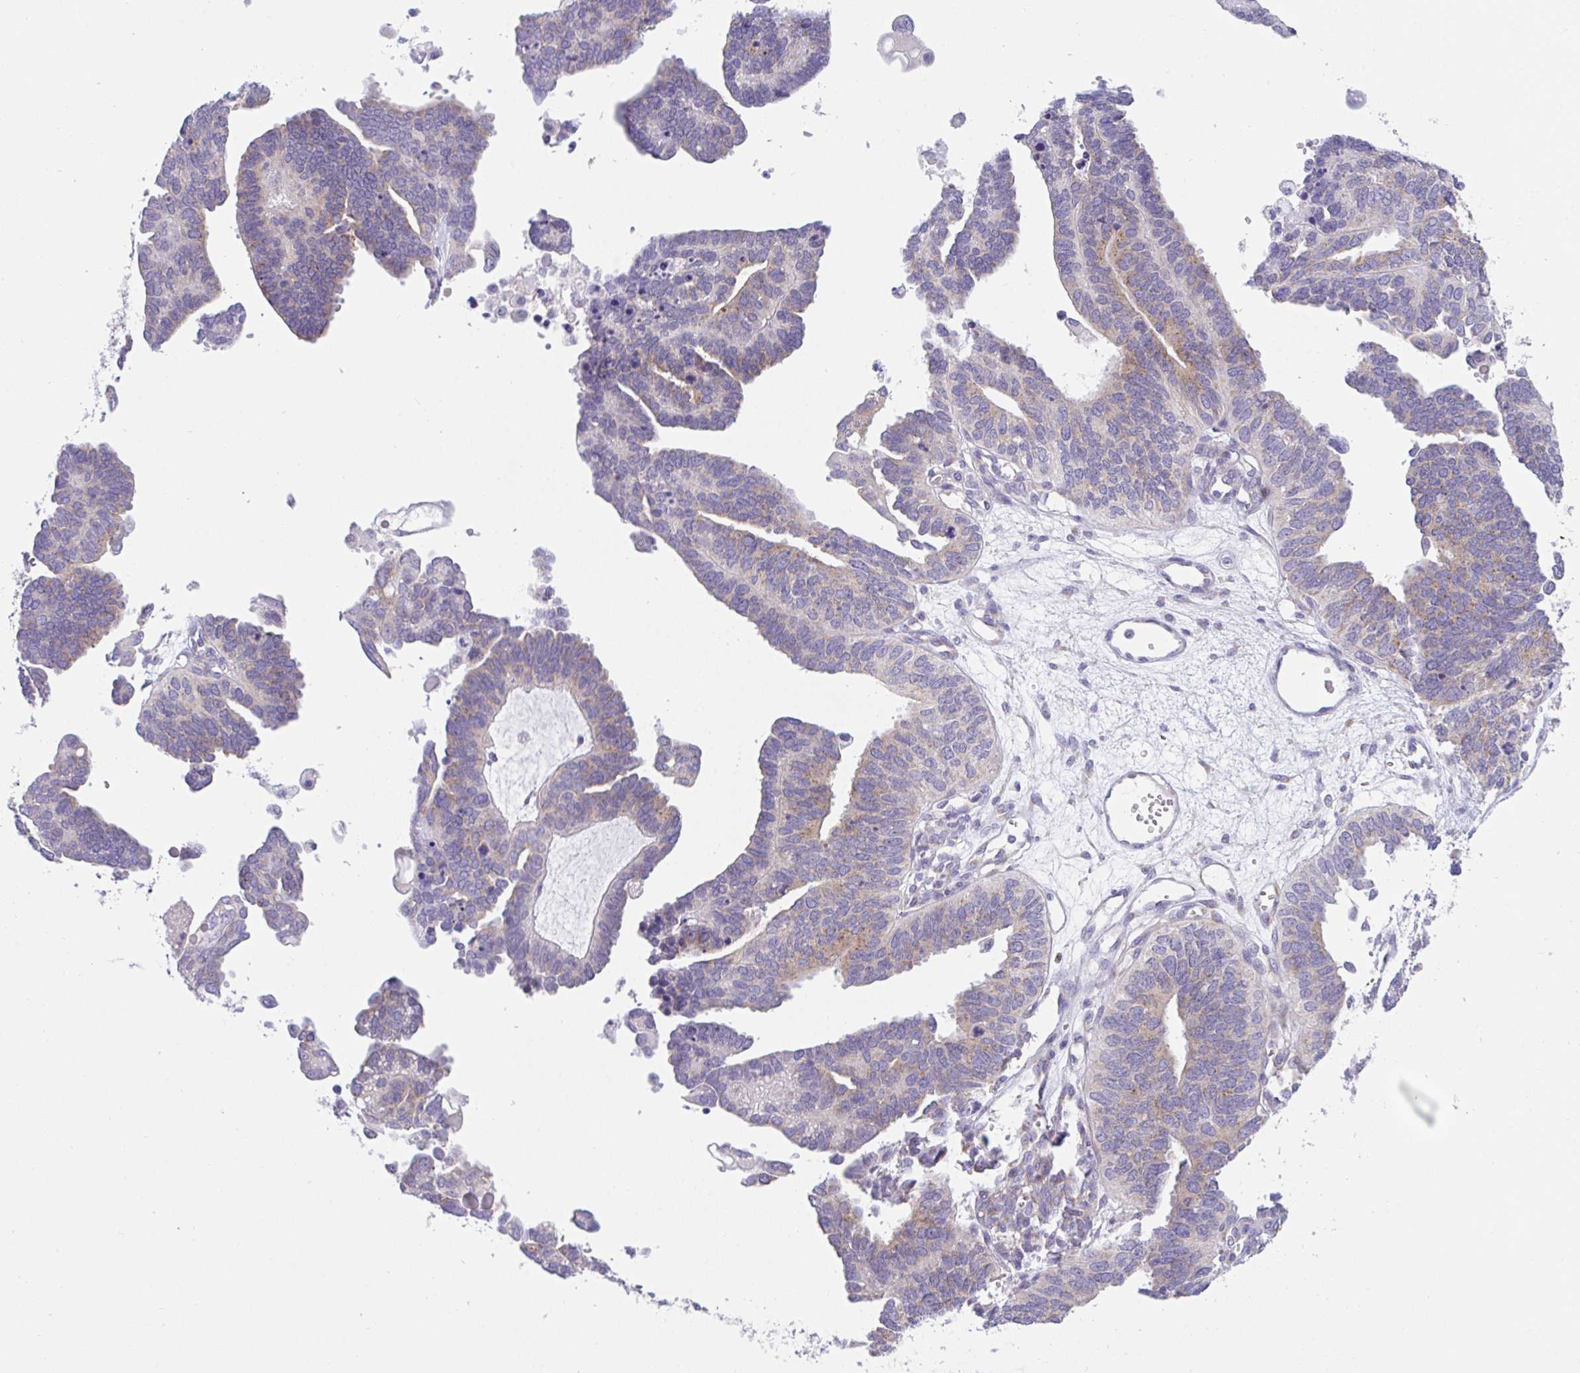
{"staining": {"intensity": "weak", "quantity": "<25%", "location": "cytoplasmic/membranous"}, "tissue": "ovarian cancer", "cell_type": "Tumor cells", "image_type": "cancer", "snomed": [{"axis": "morphology", "description": "Cystadenocarcinoma, serous, NOS"}, {"axis": "topography", "description": "Ovary"}], "caption": "IHC histopathology image of neoplastic tissue: human ovarian cancer stained with DAB shows no significant protein expression in tumor cells.", "gene": "MIA3", "patient": {"sex": "female", "age": 51}}